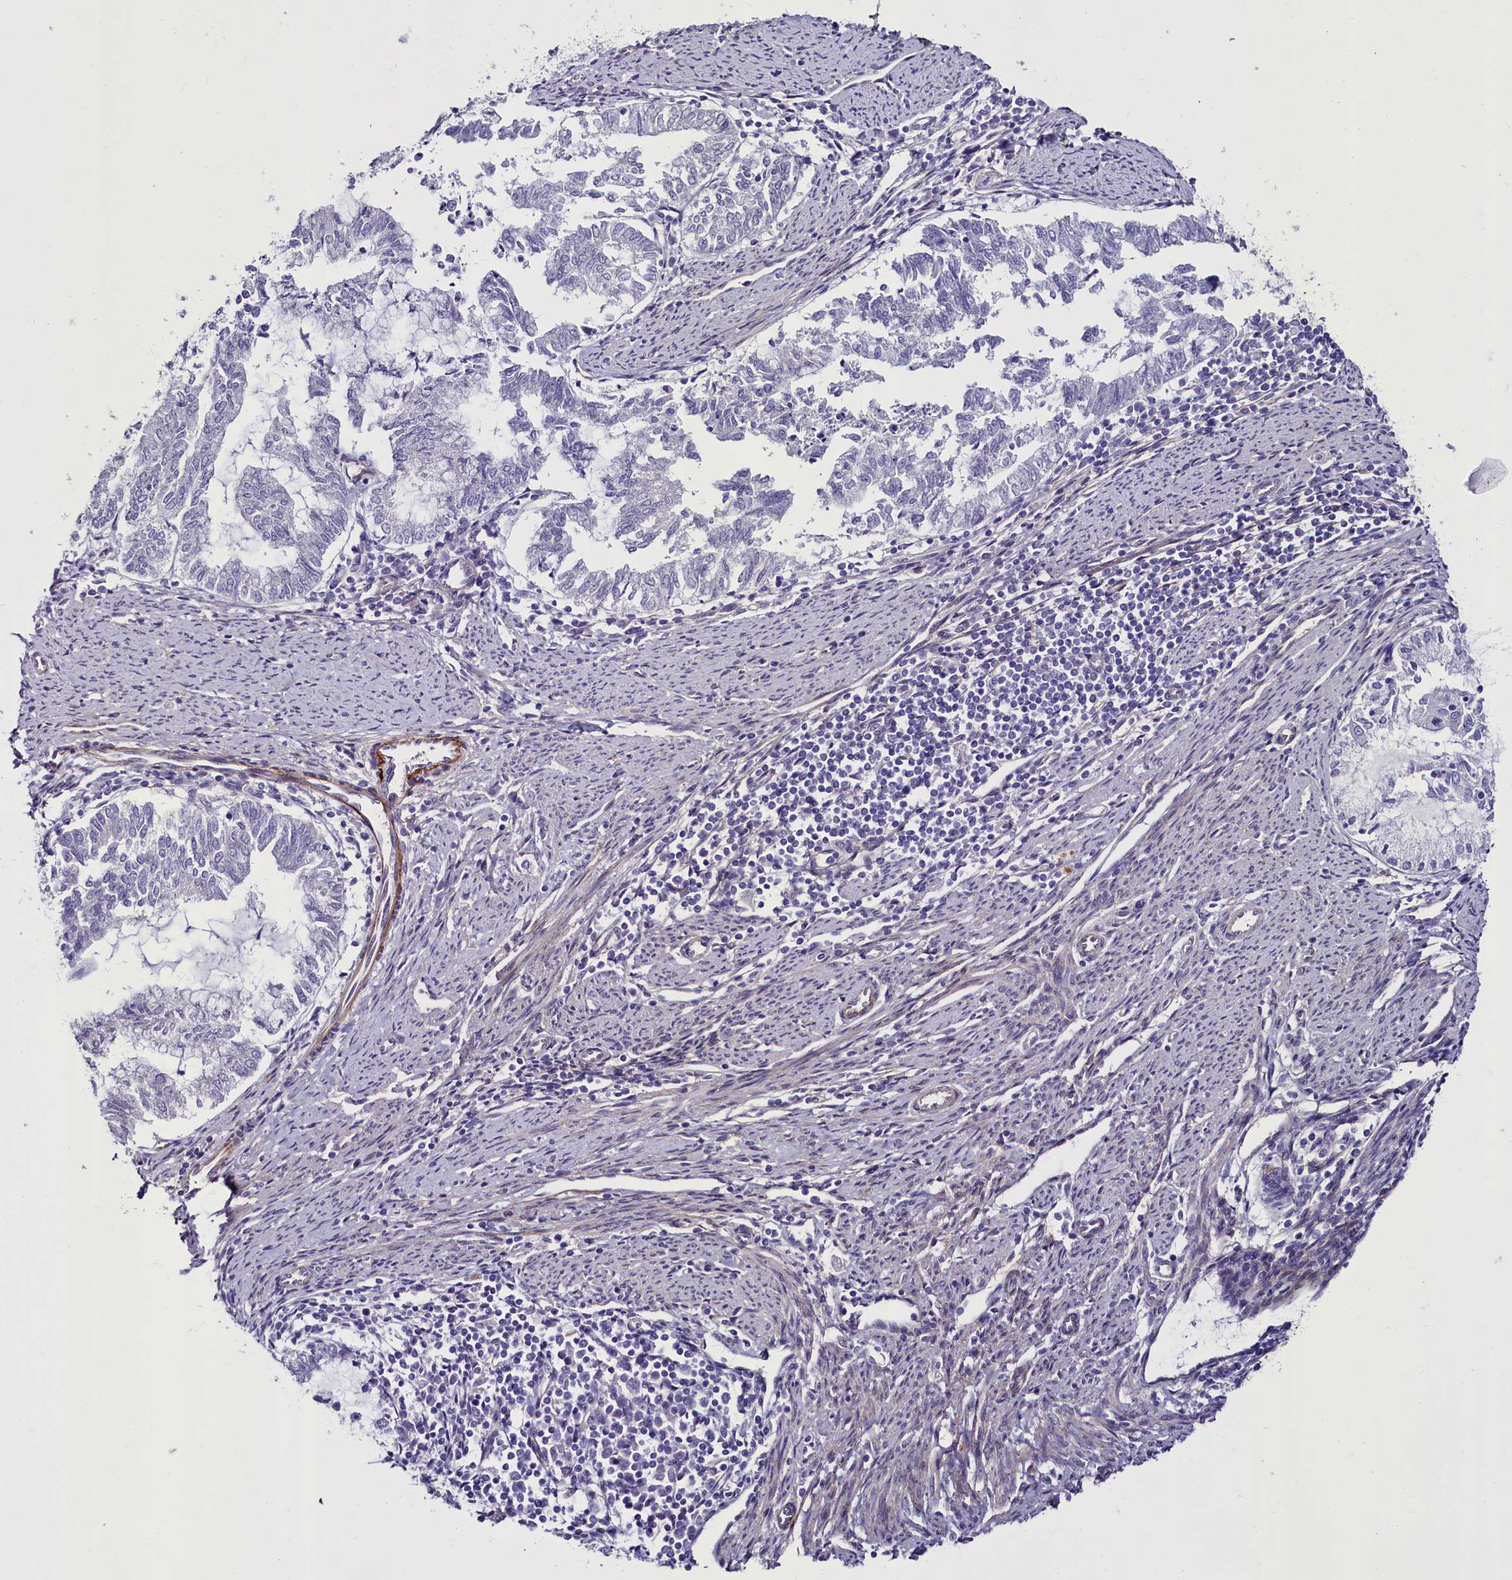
{"staining": {"intensity": "negative", "quantity": "none", "location": "none"}, "tissue": "endometrial cancer", "cell_type": "Tumor cells", "image_type": "cancer", "snomed": [{"axis": "morphology", "description": "Adenocarcinoma, NOS"}, {"axis": "topography", "description": "Endometrium"}], "caption": "Histopathology image shows no protein positivity in tumor cells of endometrial cancer tissue. (Immunohistochemistry (ihc), brightfield microscopy, high magnification).", "gene": "STXBP1", "patient": {"sex": "female", "age": 79}}